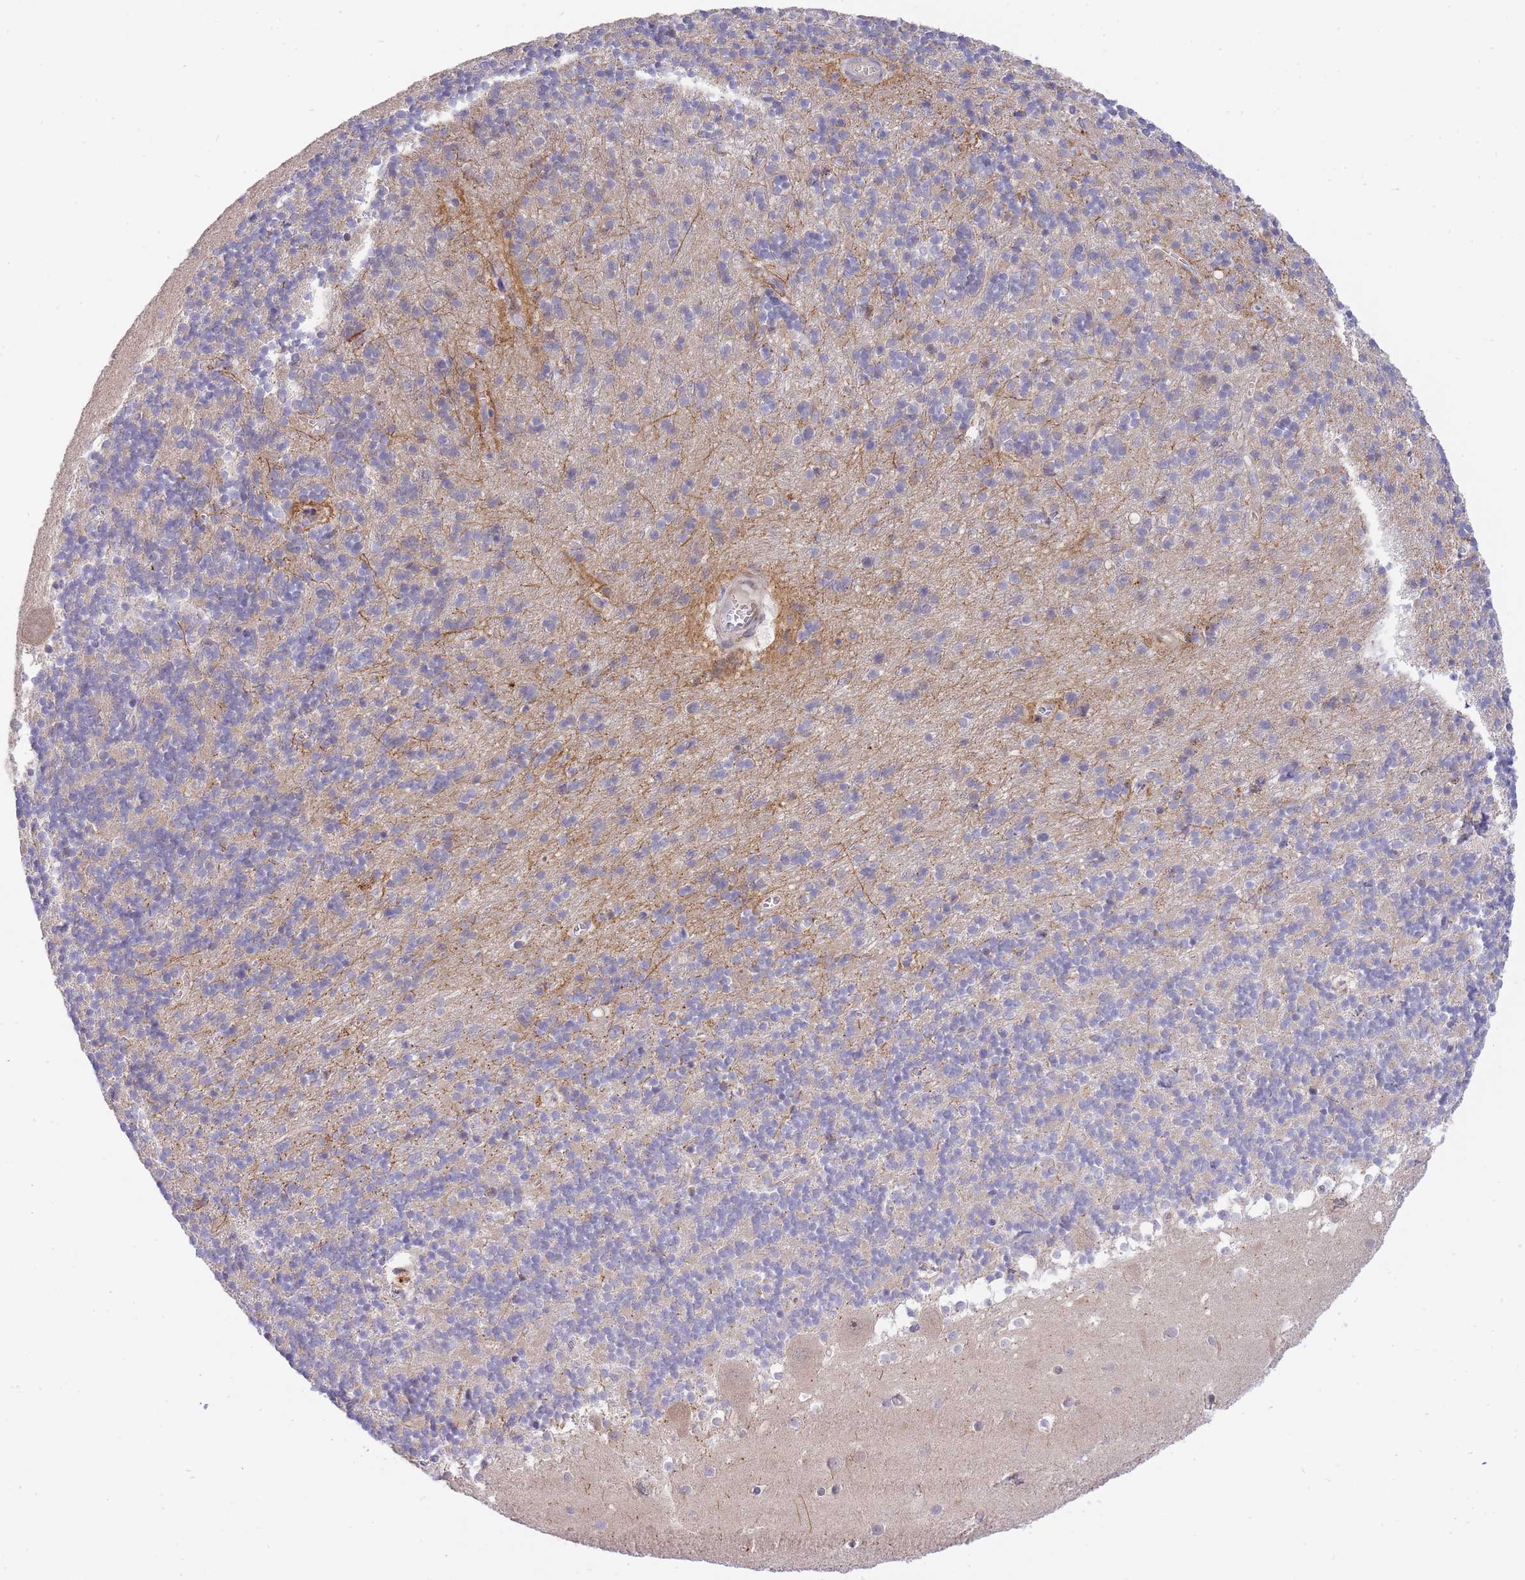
{"staining": {"intensity": "negative", "quantity": "none", "location": "none"}, "tissue": "cerebellum", "cell_type": "Cells in granular layer", "image_type": "normal", "snomed": [{"axis": "morphology", "description": "Normal tissue, NOS"}, {"axis": "topography", "description": "Cerebellum"}], "caption": "IHC micrograph of unremarkable cerebellum: cerebellum stained with DAB shows no significant protein staining in cells in granular layer. The staining was performed using DAB (3,3'-diaminobenzidine) to visualize the protein expression in brown, while the nuclei were stained in blue with hematoxylin (Magnification: 20x).", "gene": "EIF2B2", "patient": {"sex": "male", "age": 54}}